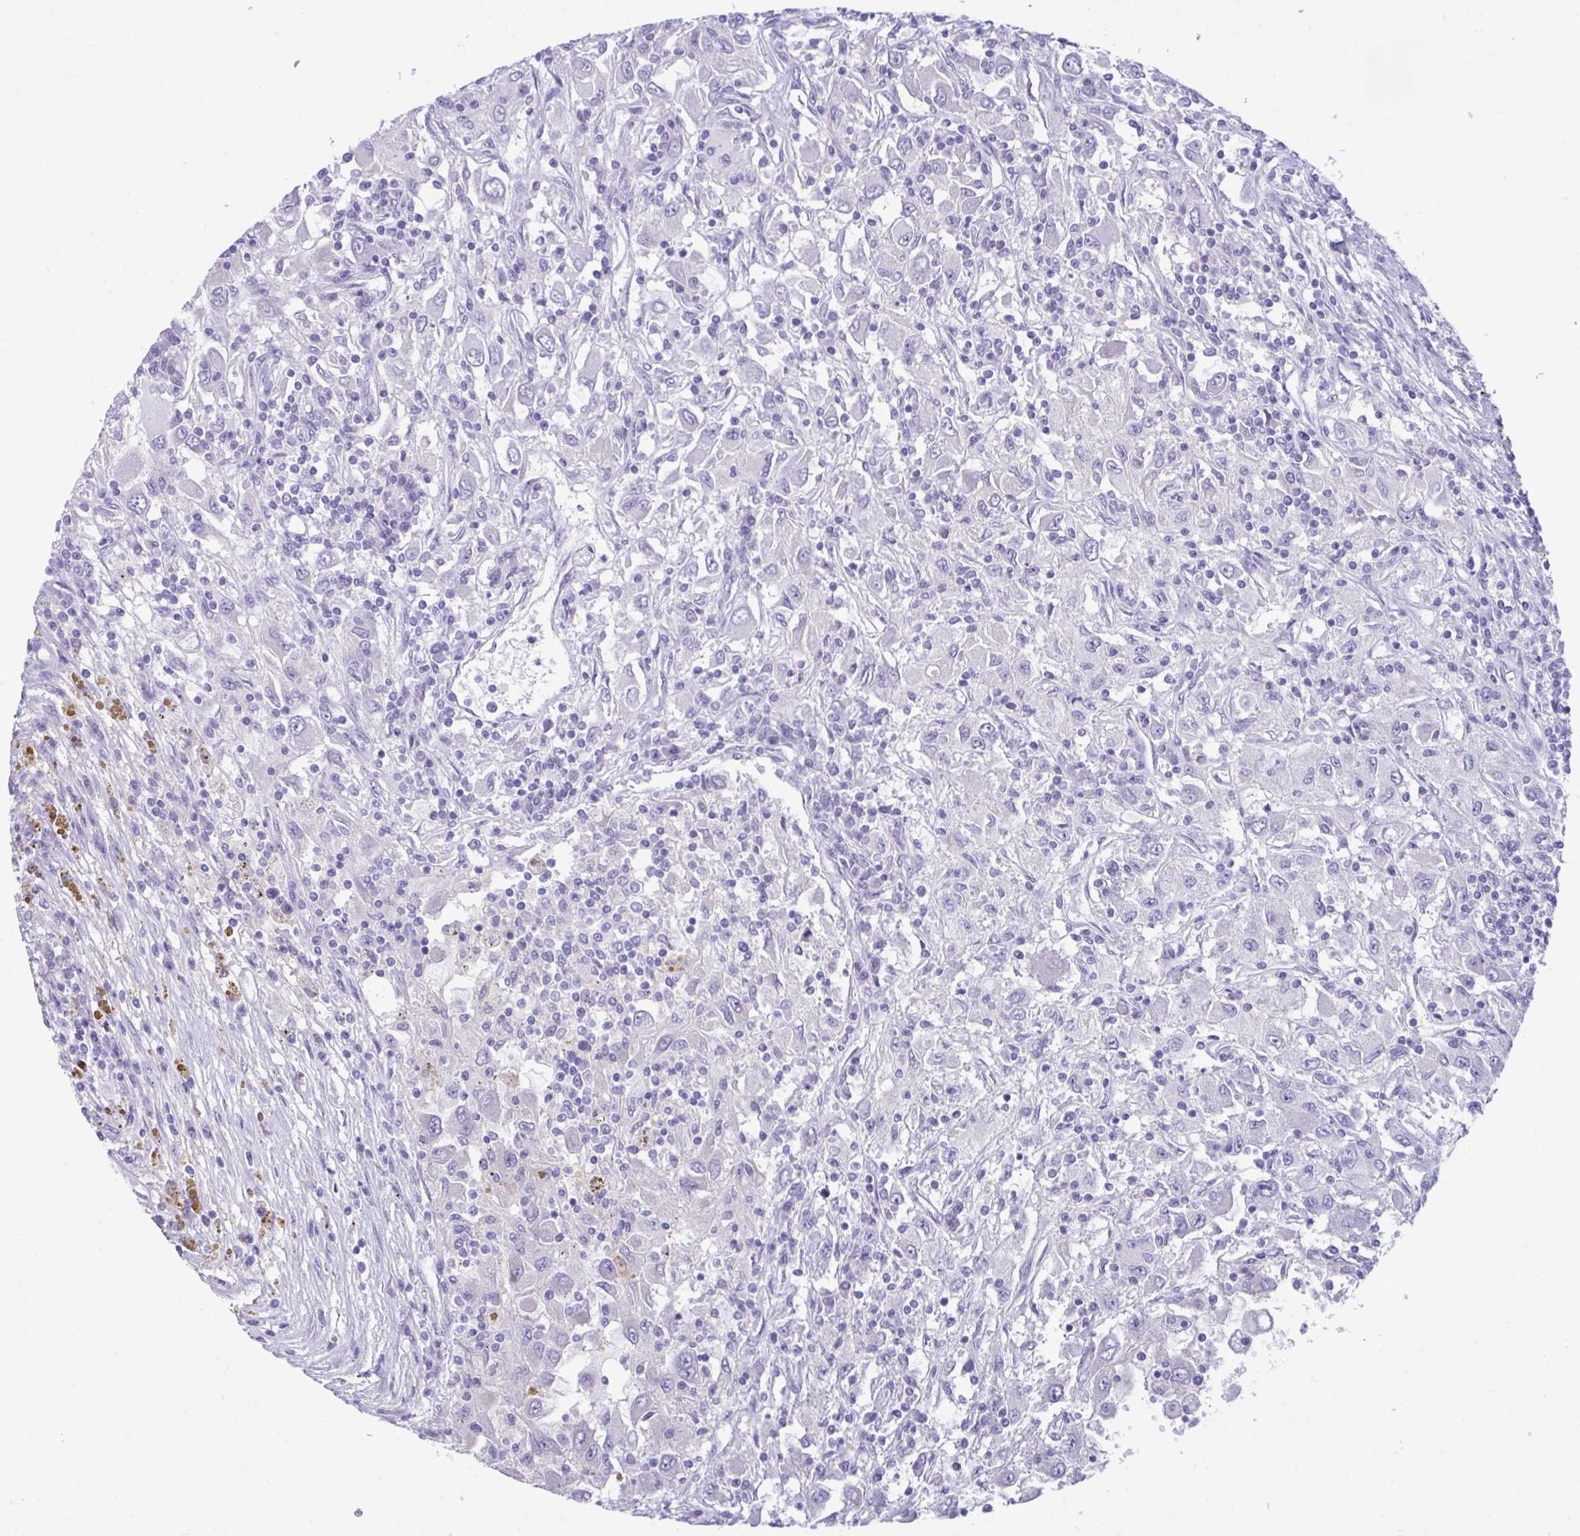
{"staining": {"intensity": "negative", "quantity": "none", "location": "none"}, "tissue": "renal cancer", "cell_type": "Tumor cells", "image_type": "cancer", "snomed": [{"axis": "morphology", "description": "Adenocarcinoma, NOS"}, {"axis": "topography", "description": "Kidney"}], "caption": "Immunohistochemistry (IHC) histopathology image of neoplastic tissue: human renal adenocarcinoma stained with DAB displays no significant protein expression in tumor cells.", "gene": "PLEKHH1", "patient": {"sex": "female", "age": 67}}